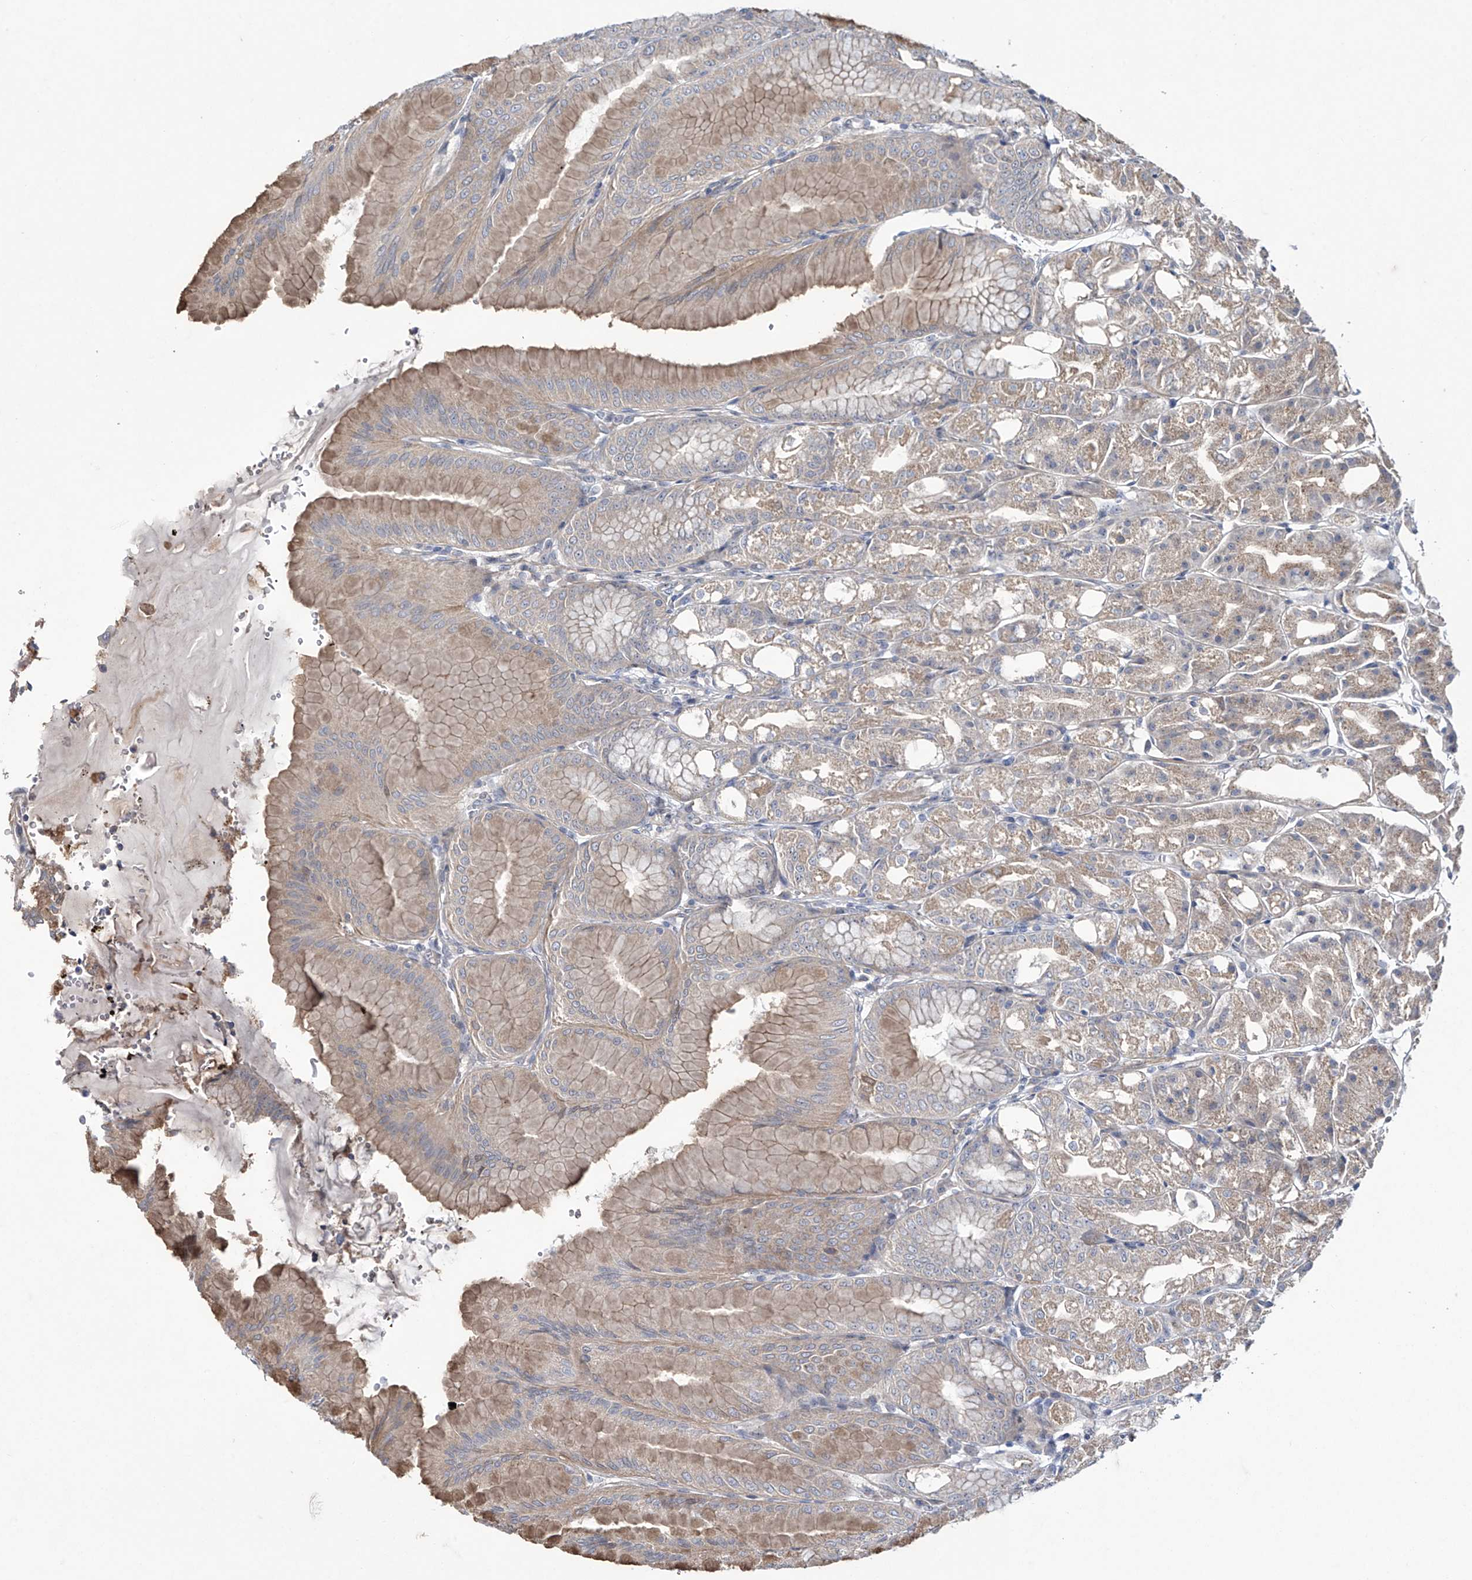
{"staining": {"intensity": "moderate", "quantity": "25%-75%", "location": "cytoplasmic/membranous"}, "tissue": "stomach", "cell_type": "Glandular cells", "image_type": "normal", "snomed": [{"axis": "morphology", "description": "Normal tissue, NOS"}, {"axis": "topography", "description": "Stomach, lower"}], "caption": "DAB (3,3'-diaminobenzidine) immunohistochemical staining of normal human stomach displays moderate cytoplasmic/membranous protein positivity in about 25%-75% of glandular cells. The protein of interest is stained brown, and the nuclei are stained in blue (DAB (3,3'-diaminobenzidine) IHC with brightfield microscopy, high magnification).", "gene": "TRIM60", "patient": {"sex": "male", "age": 71}}